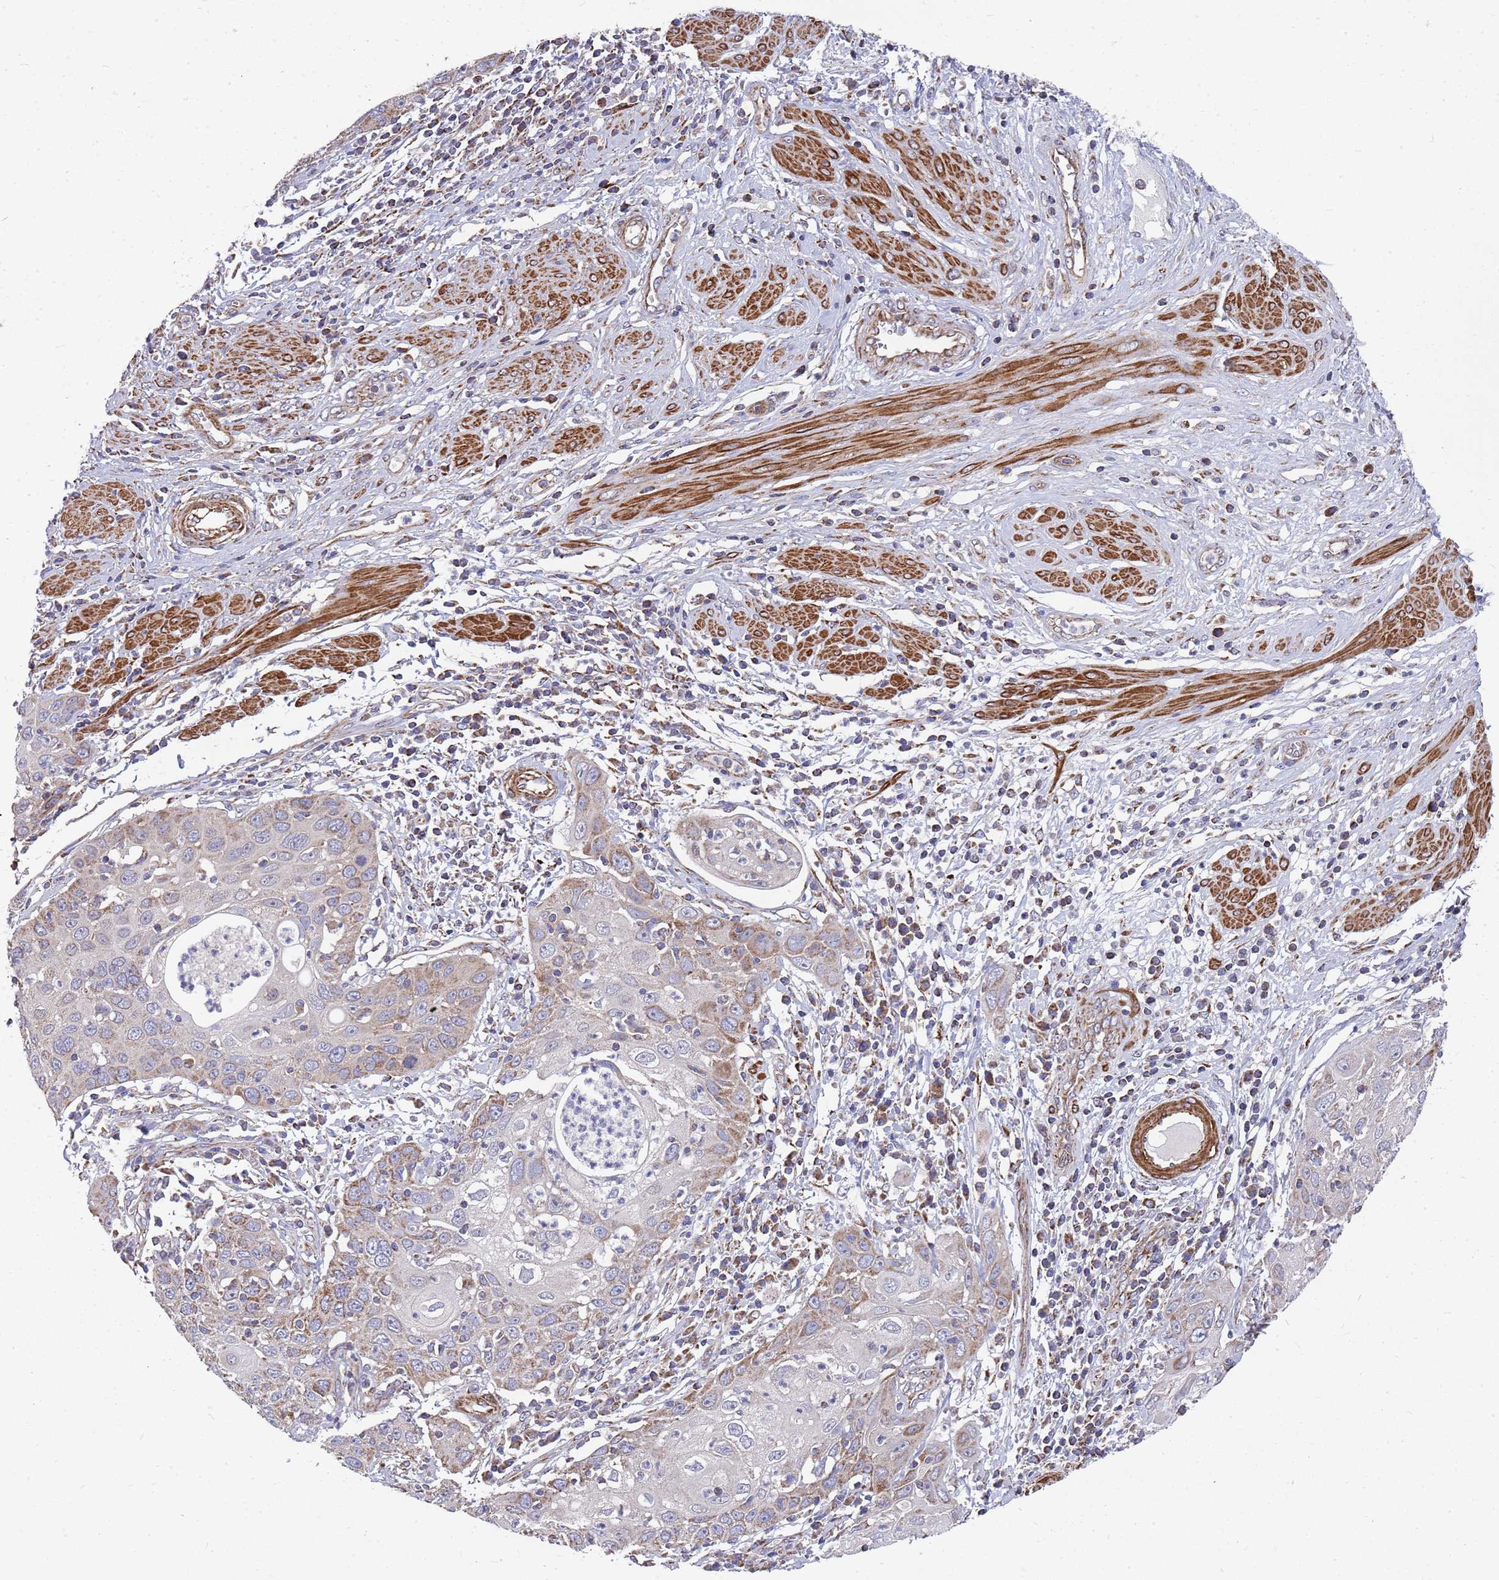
{"staining": {"intensity": "moderate", "quantity": "<25%", "location": "cytoplasmic/membranous"}, "tissue": "cervical cancer", "cell_type": "Tumor cells", "image_type": "cancer", "snomed": [{"axis": "morphology", "description": "Squamous cell carcinoma, NOS"}, {"axis": "topography", "description": "Cervix"}], "caption": "About <25% of tumor cells in human cervical squamous cell carcinoma show moderate cytoplasmic/membranous protein expression as visualized by brown immunohistochemical staining.", "gene": "WDFY3", "patient": {"sex": "female", "age": 36}}